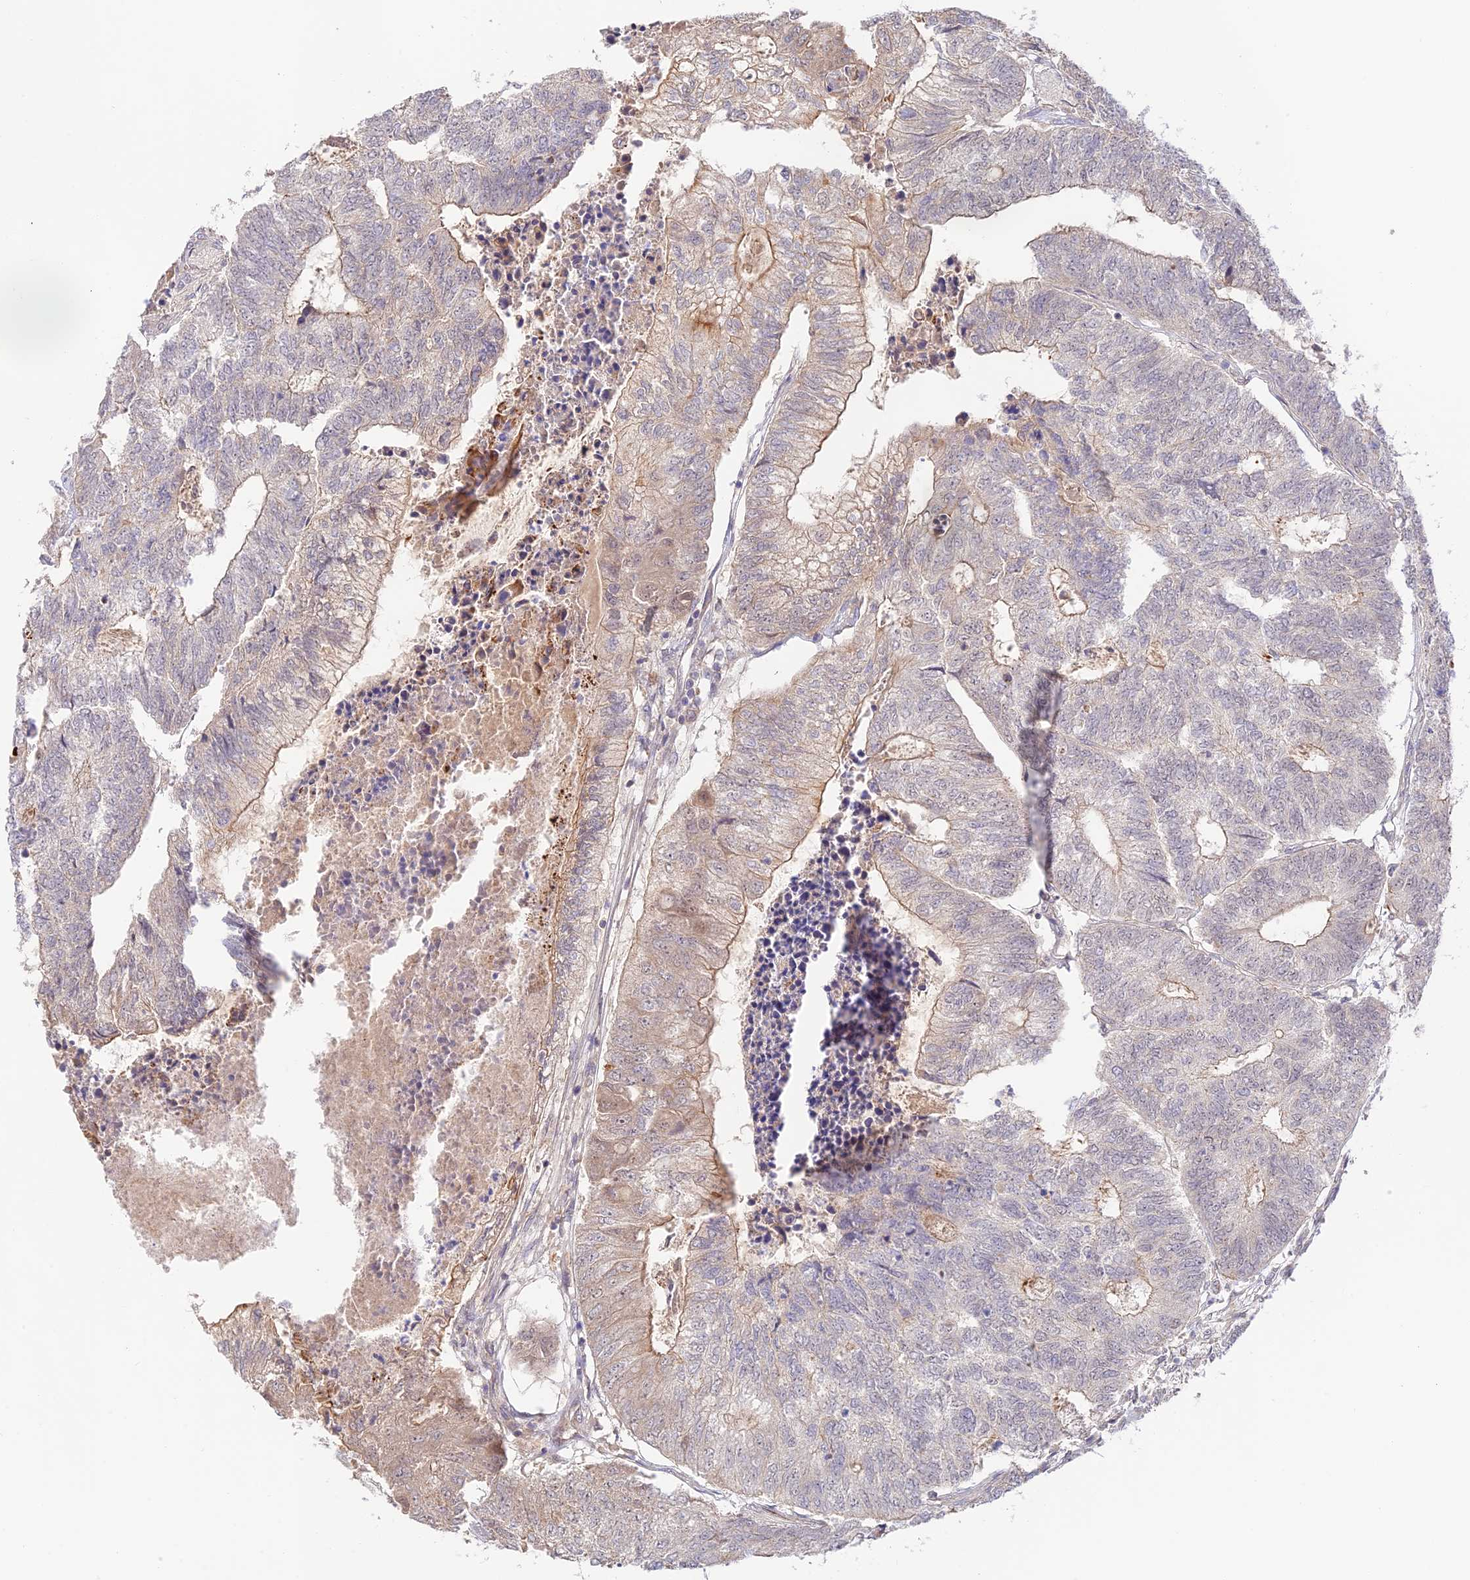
{"staining": {"intensity": "weak", "quantity": "25%-75%", "location": "cytoplasmic/membranous"}, "tissue": "colorectal cancer", "cell_type": "Tumor cells", "image_type": "cancer", "snomed": [{"axis": "morphology", "description": "Adenocarcinoma, NOS"}, {"axis": "topography", "description": "Colon"}], "caption": "Colorectal adenocarcinoma tissue reveals weak cytoplasmic/membranous expression in approximately 25%-75% of tumor cells", "gene": "CAMSAP3", "patient": {"sex": "female", "age": 67}}